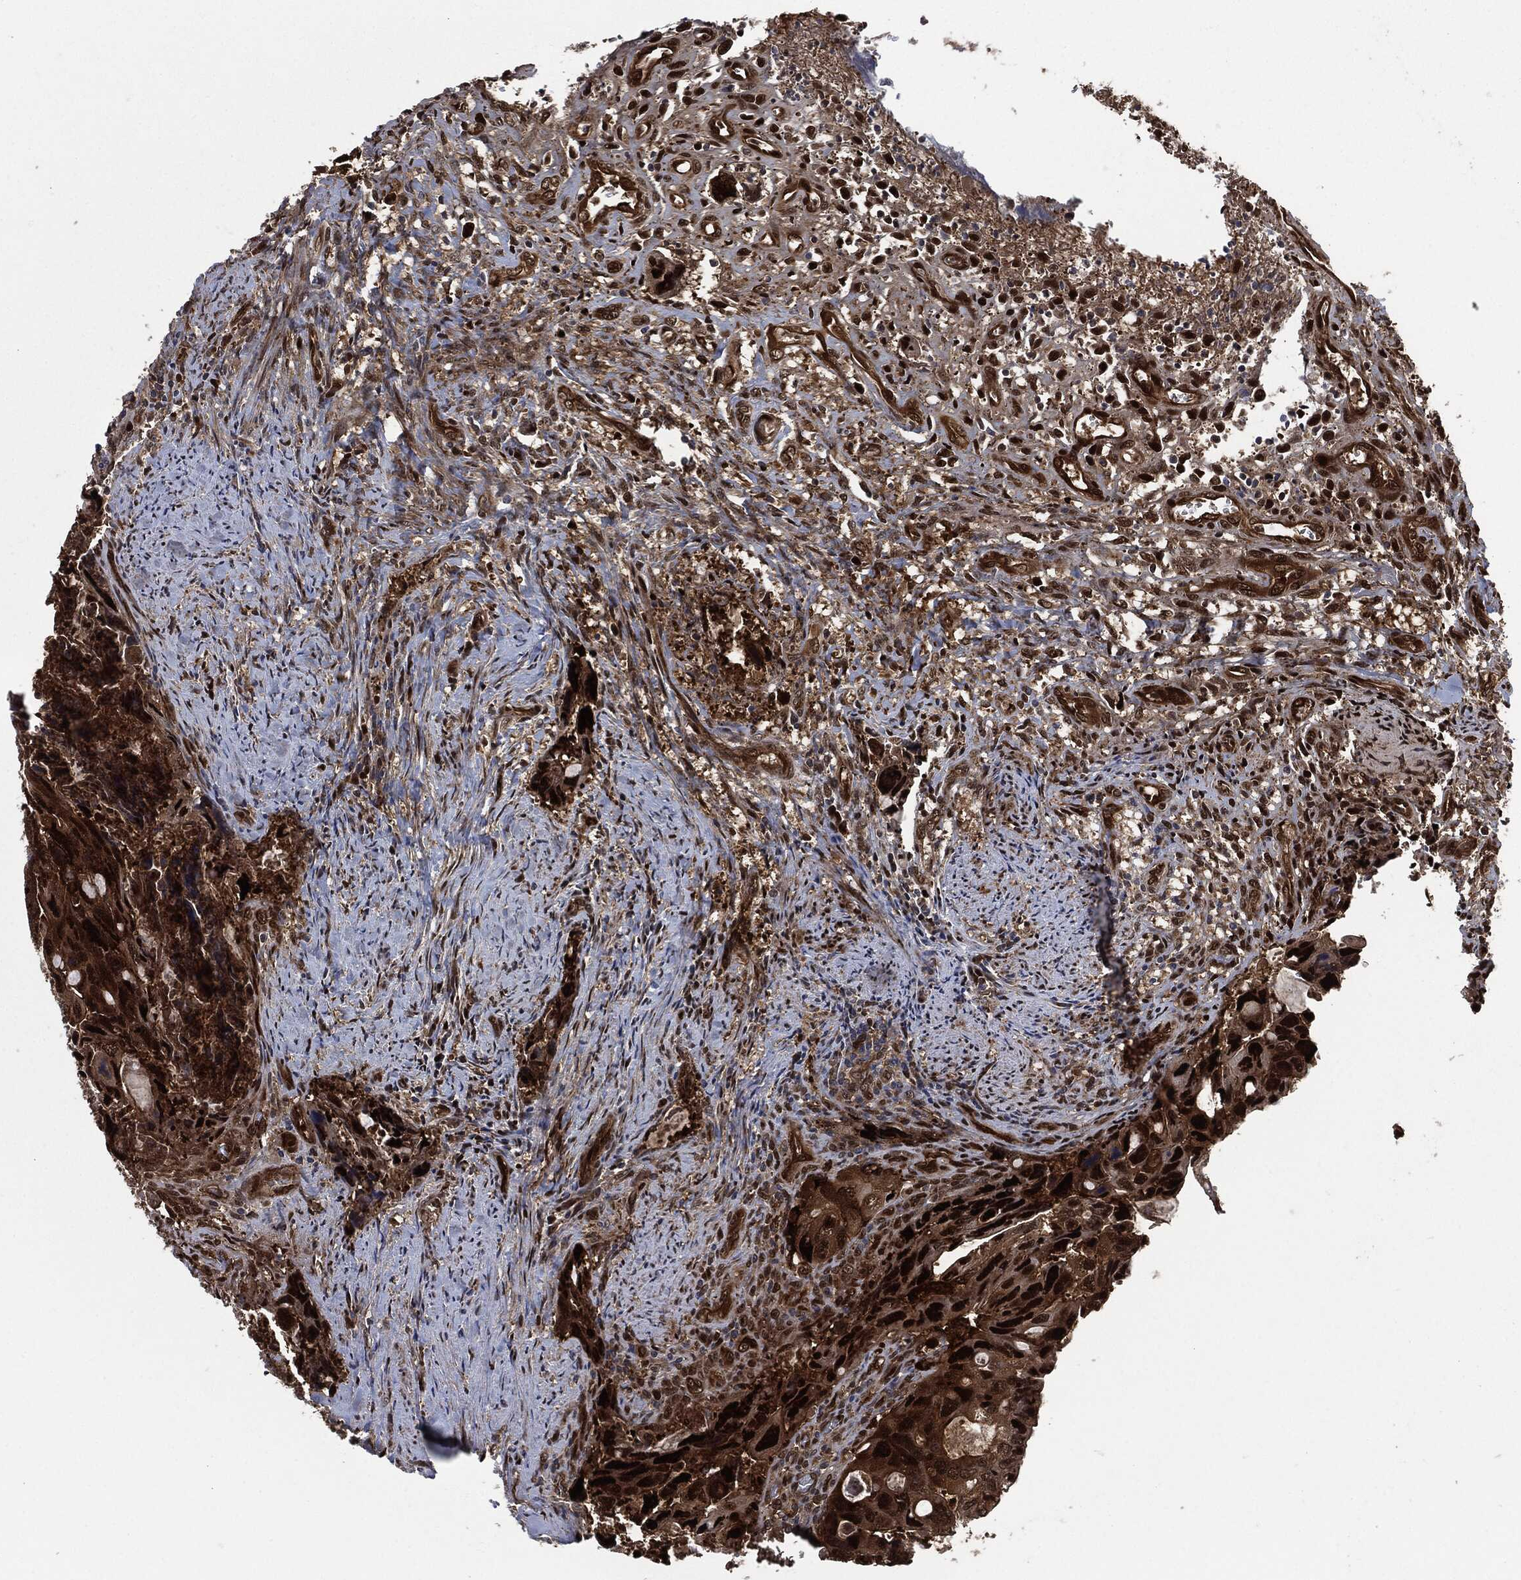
{"staining": {"intensity": "strong", "quantity": ">75%", "location": "nuclear"}, "tissue": "colorectal cancer", "cell_type": "Tumor cells", "image_type": "cancer", "snomed": [{"axis": "morphology", "description": "Adenocarcinoma, NOS"}, {"axis": "topography", "description": "Rectum"}], "caption": "Tumor cells display high levels of strong nuclear positivity in approximately >75% of cells in adenocarcinoma (colorectal).", "gene": "DCTN1", "patient": {"sex": "male", "age": 62}}